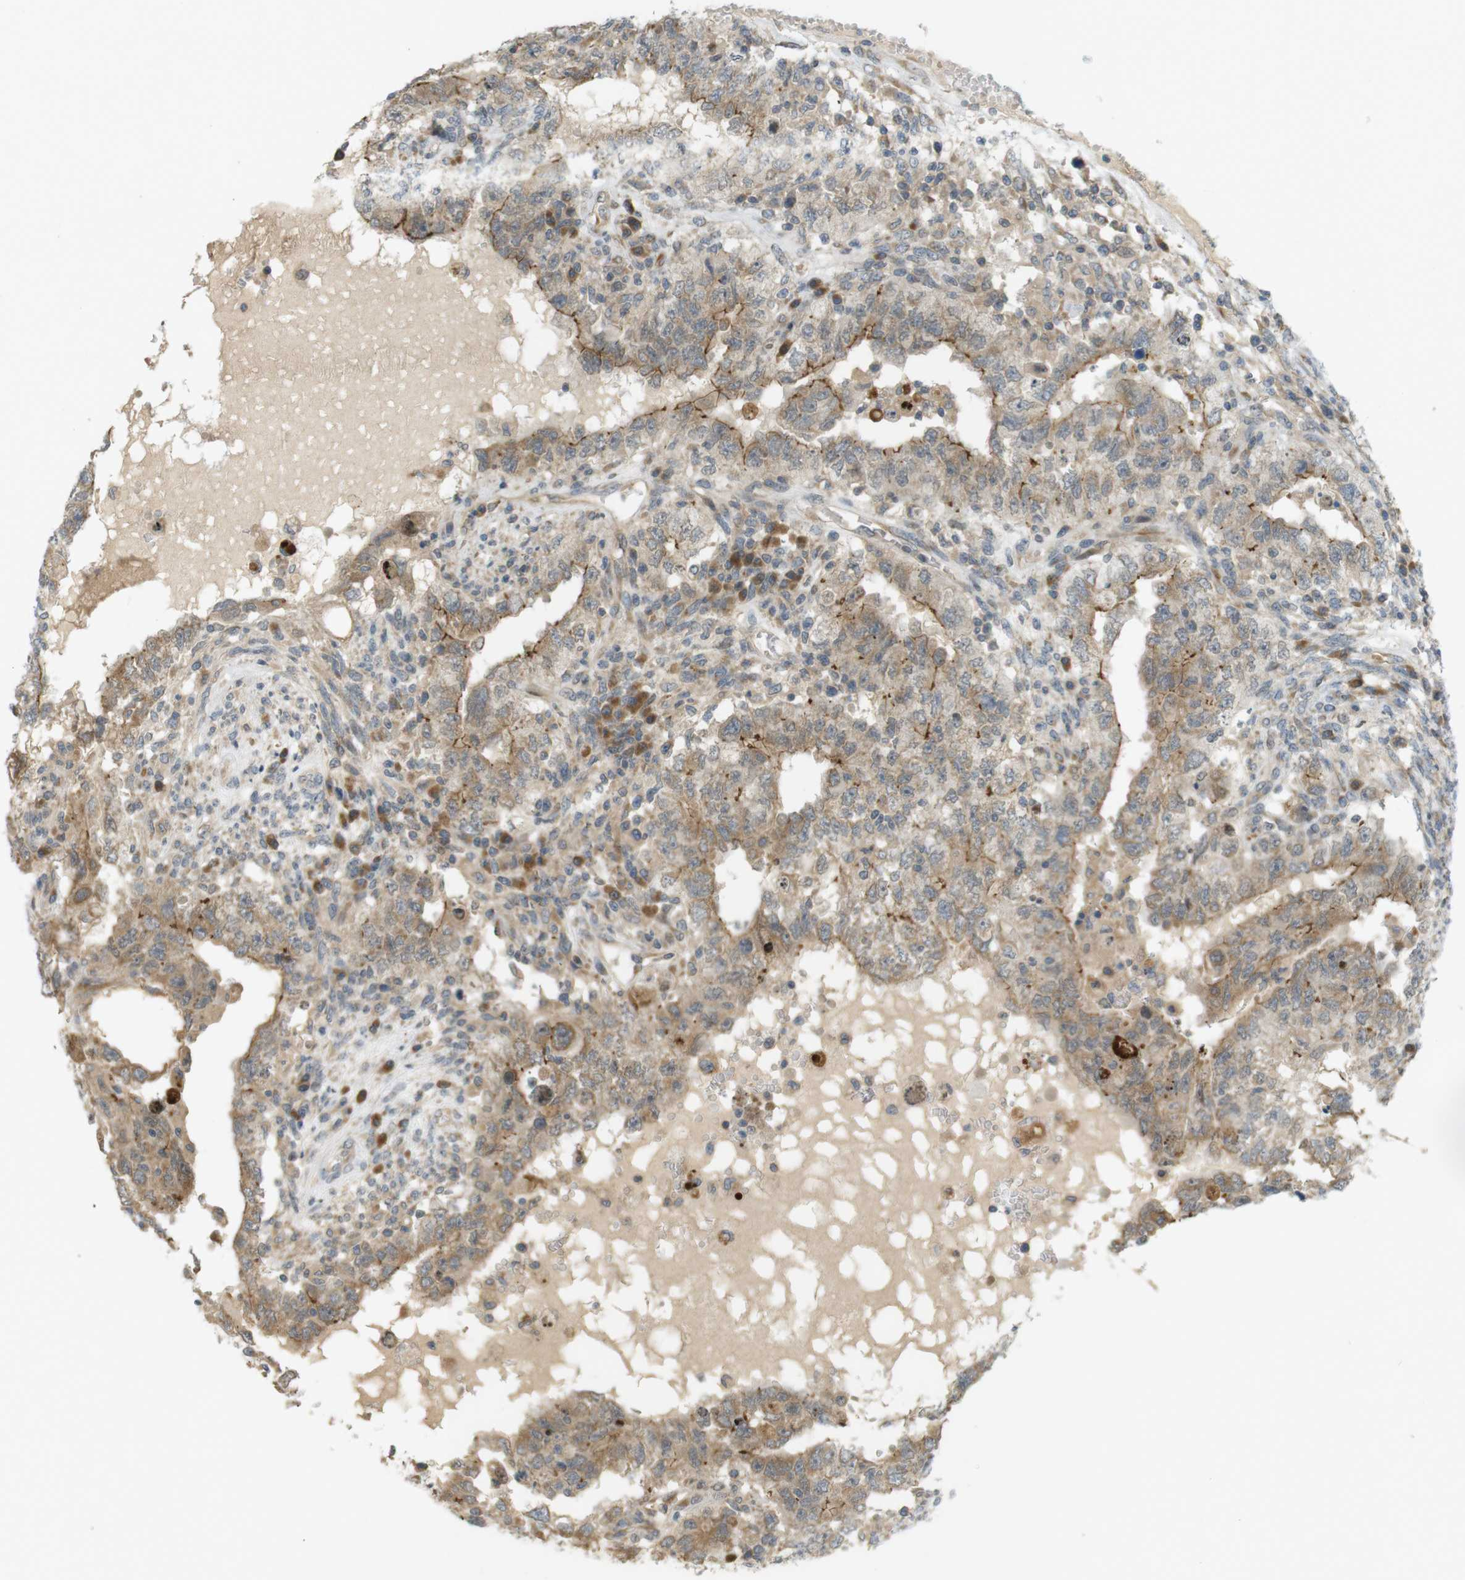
{"staining": {"intensity": "moderate", "quantity": ">75%", "location": "cytoplasmic/membranous"}, "tissue": "testis cancer", "cell_type": "Tumor cells", "image_type": "cancer", "snomed": [{"axis": "morphology", "description": "Carcinoma, Embryonal, NOS"}, {"axis": "topography", "description": "Testis"}], "caption": "Human embryonal carcinoma (testis) stained with a protein marker reveals moderate staining in tumor cells.", "gene": "CLRN3", "patient": {"sex": "male", "age": 26}}